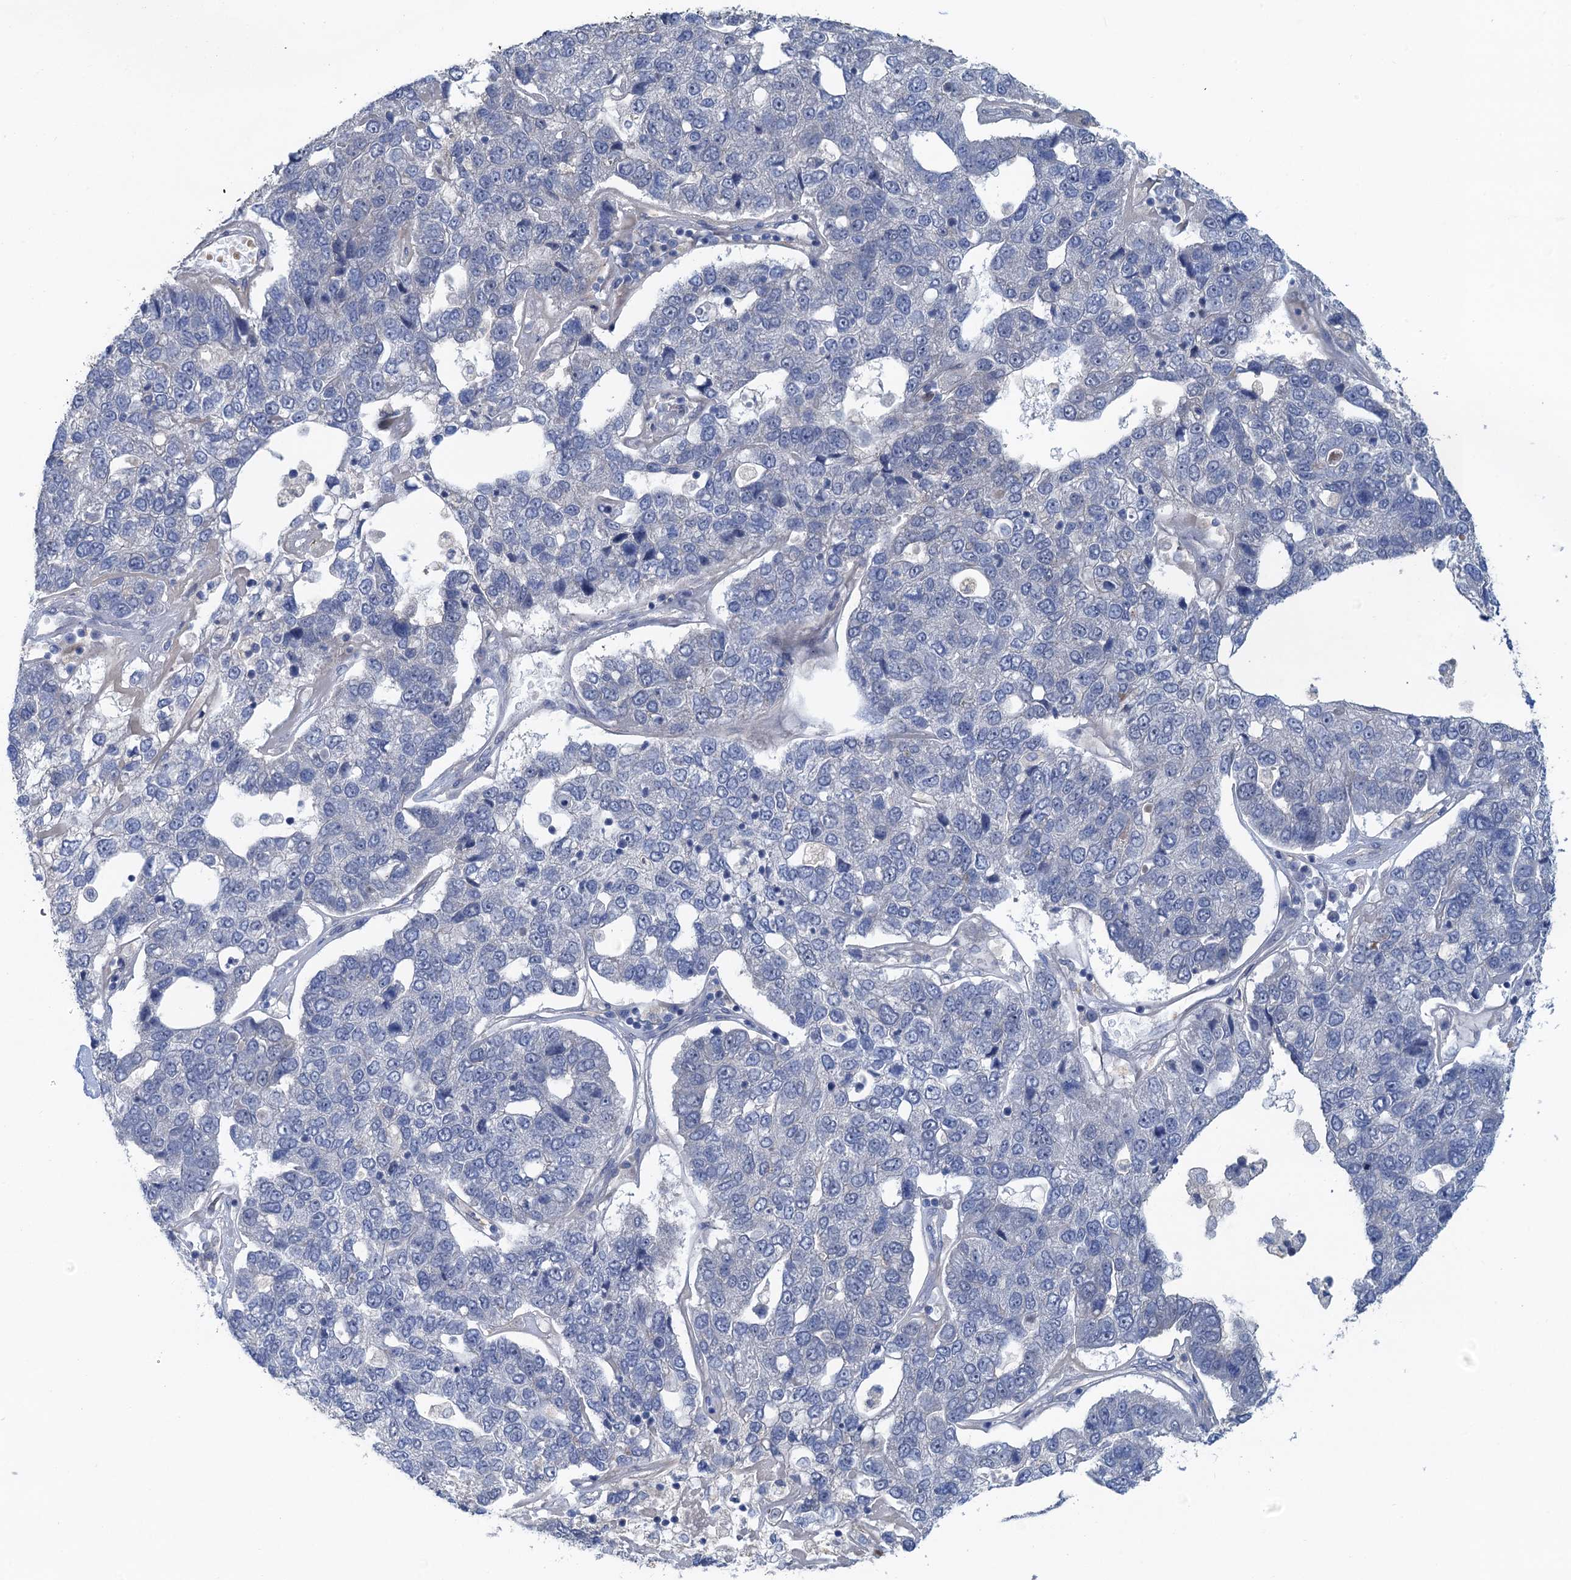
{"staining": {"intensity": "negative", "quantity": "none", "location": "none"}, "tissue": "pancreatic cancer", "cell_type": "Tumor cells", "image_type": "cancer", "snomed": [{"axis": "morphology", "description": "Adenocarcinoma, NOS"}, {"axis": "topography", "description": "Pancreas"}], "caption": "Human pancreatic cancer (adenocarcinoma) stained for a protein using IHC demonstrates no expression in tumor cells.", "gene": "MYO16", "patient": {"sex": "female", "age": 61}}